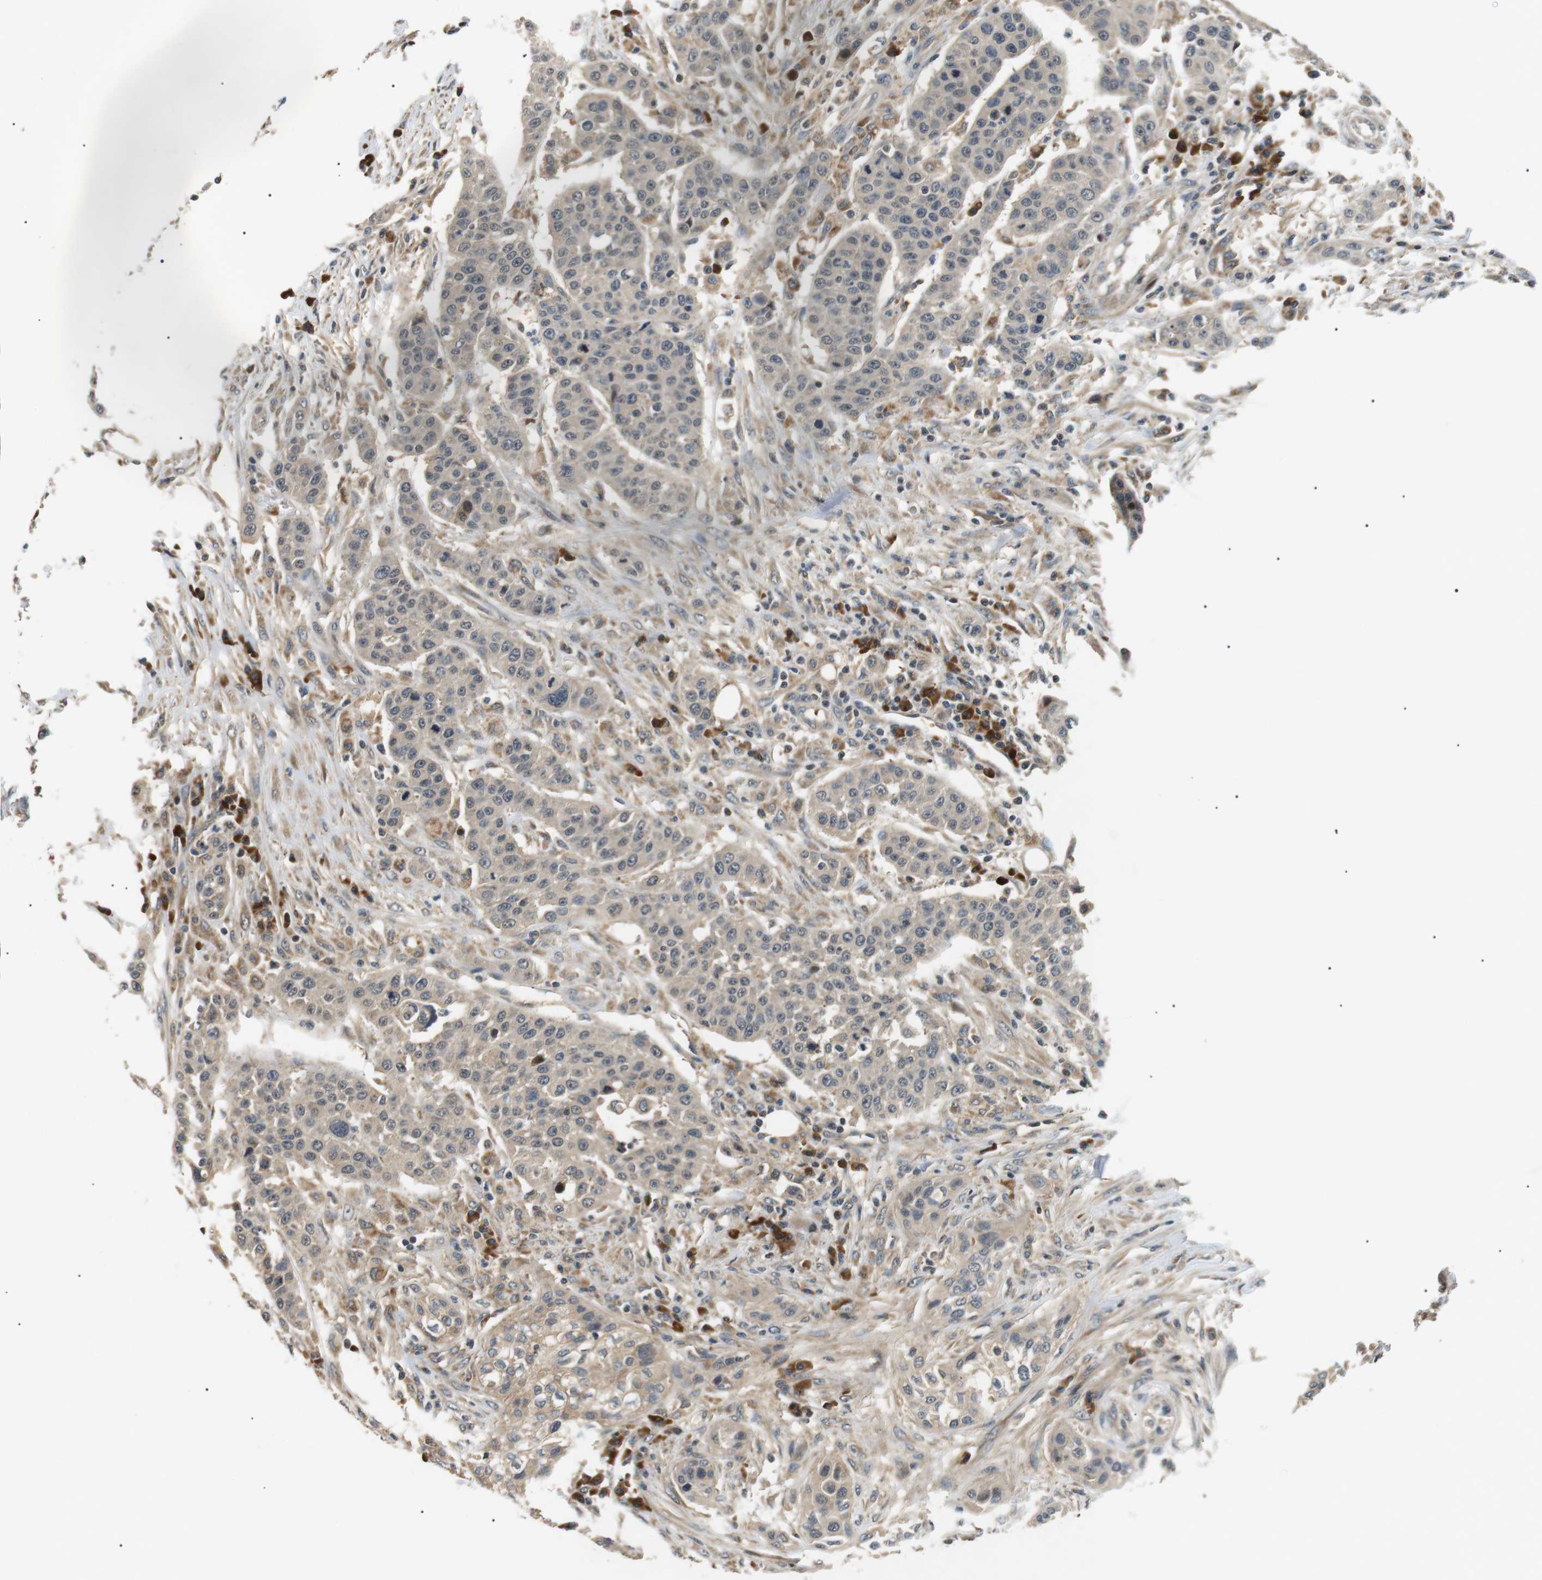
{"staining": {"intensity": "weak", "quantity": "<25%", "location": "cytoplasmic/membranous"}, "tissue": "urothelial cancer", "cell_type": "Tumor cells", "image_type": "cancer", "snomed": [{"axis": "morphology", "description": "Urothelial carcinoma, High grade"}, {"axis": "topography", "description": "Urinary bladder"}], "caption": "The immunohistochemistry (IHC) image has no significant expression in tumor cells of urothelial cancer tissue.", "gene": "HSPA13", "patient": {"sex": "male", "age": 74}}